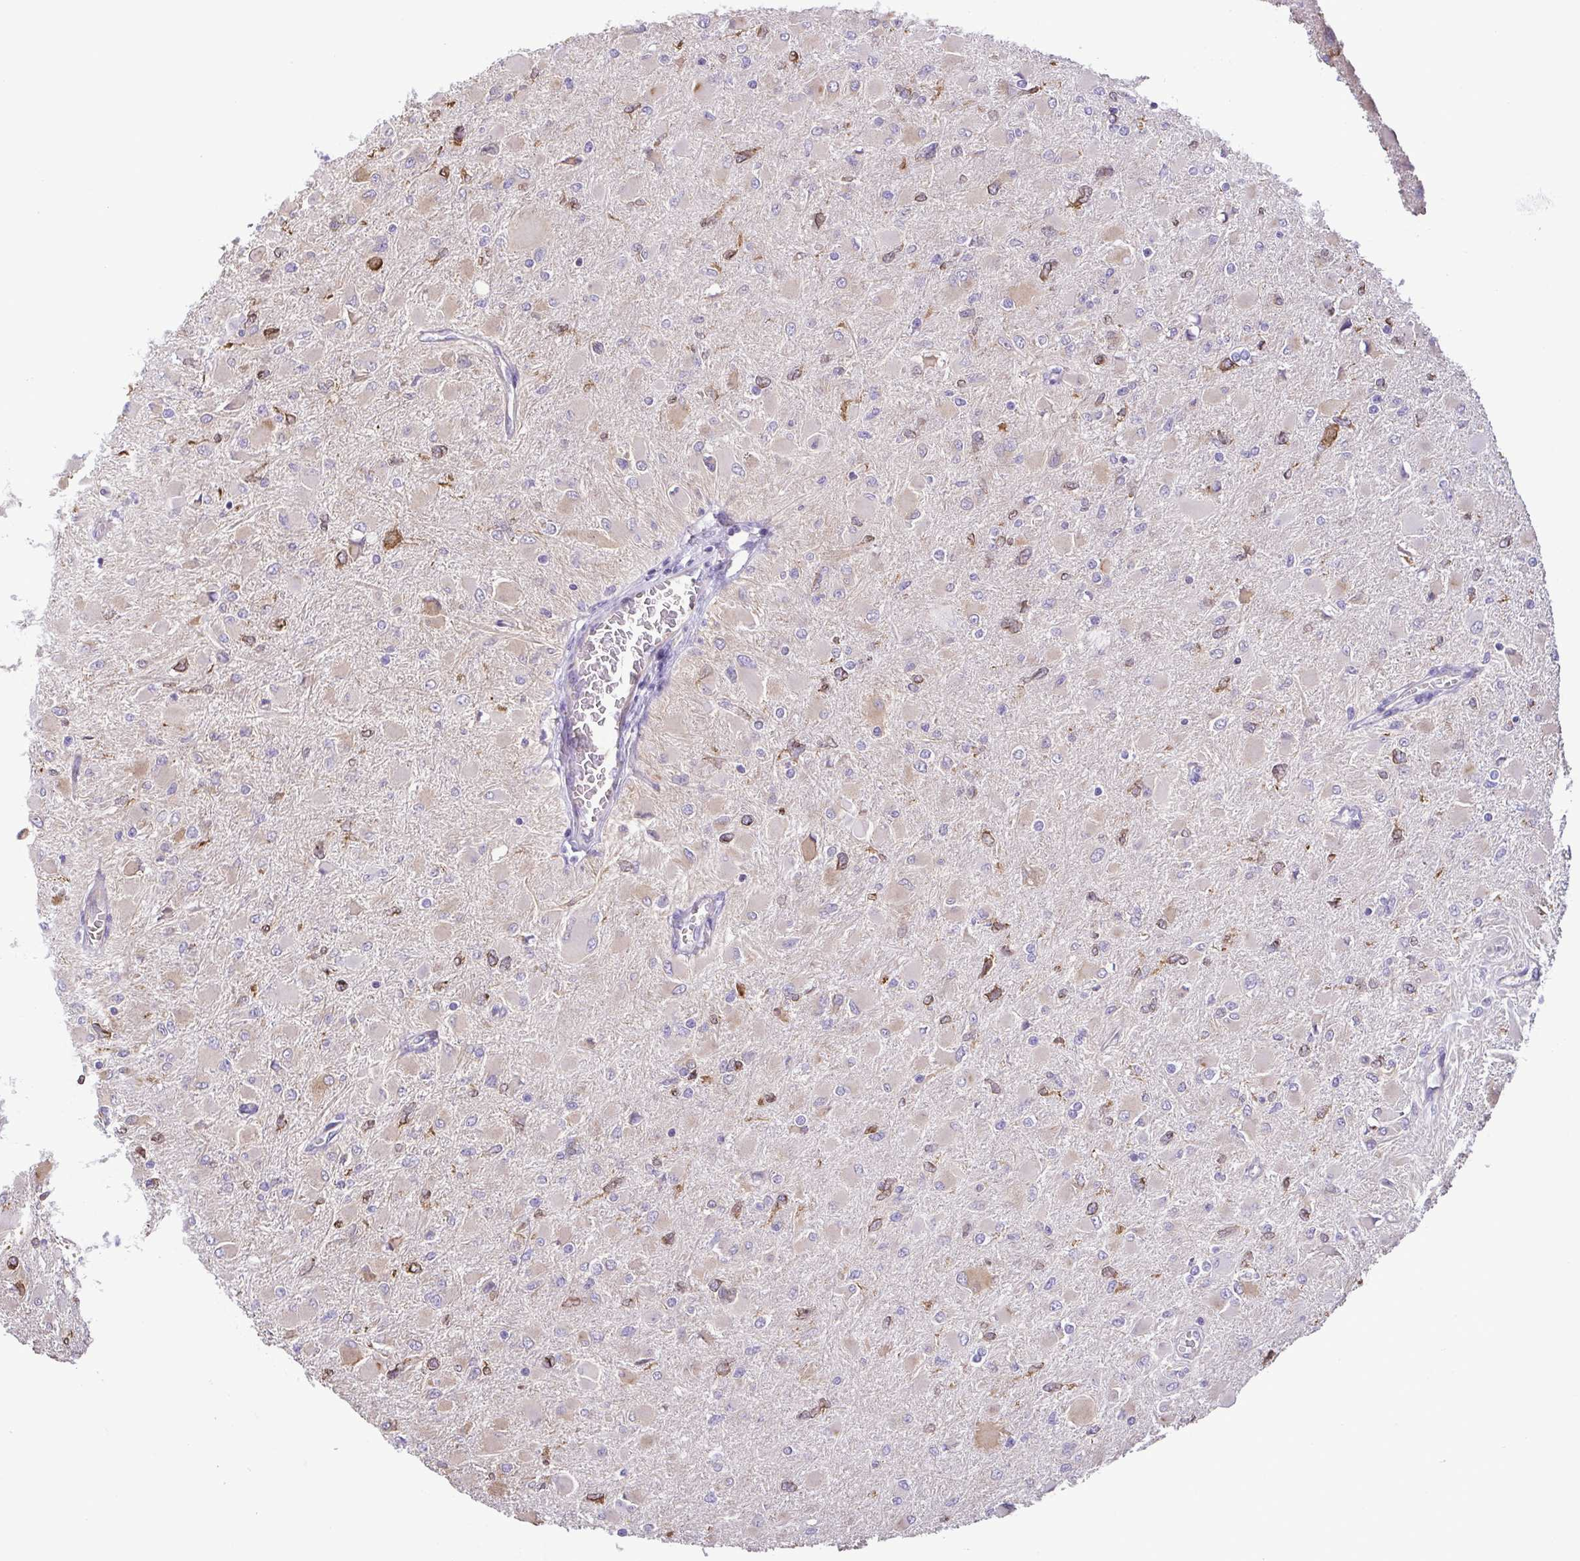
{"staining": {"intensity": "negative", "quantity": "none", "location": "none"}, "tissue": "glioma", "cell_type": "Tumor cells", "image_type": "cancer", "snomed": [{"axis": "morphology", "description": "Glioma, malignant, High grade"}, {"axis": "topography", "description": "Cerebral cortex"}], "caption": "DAB immunohistochemical staining of malignant high-grade glioma exhibits no significant positivity in tumor cells.", "gene": "MYL10", "patient": {"sex": "female", "age": 36}}